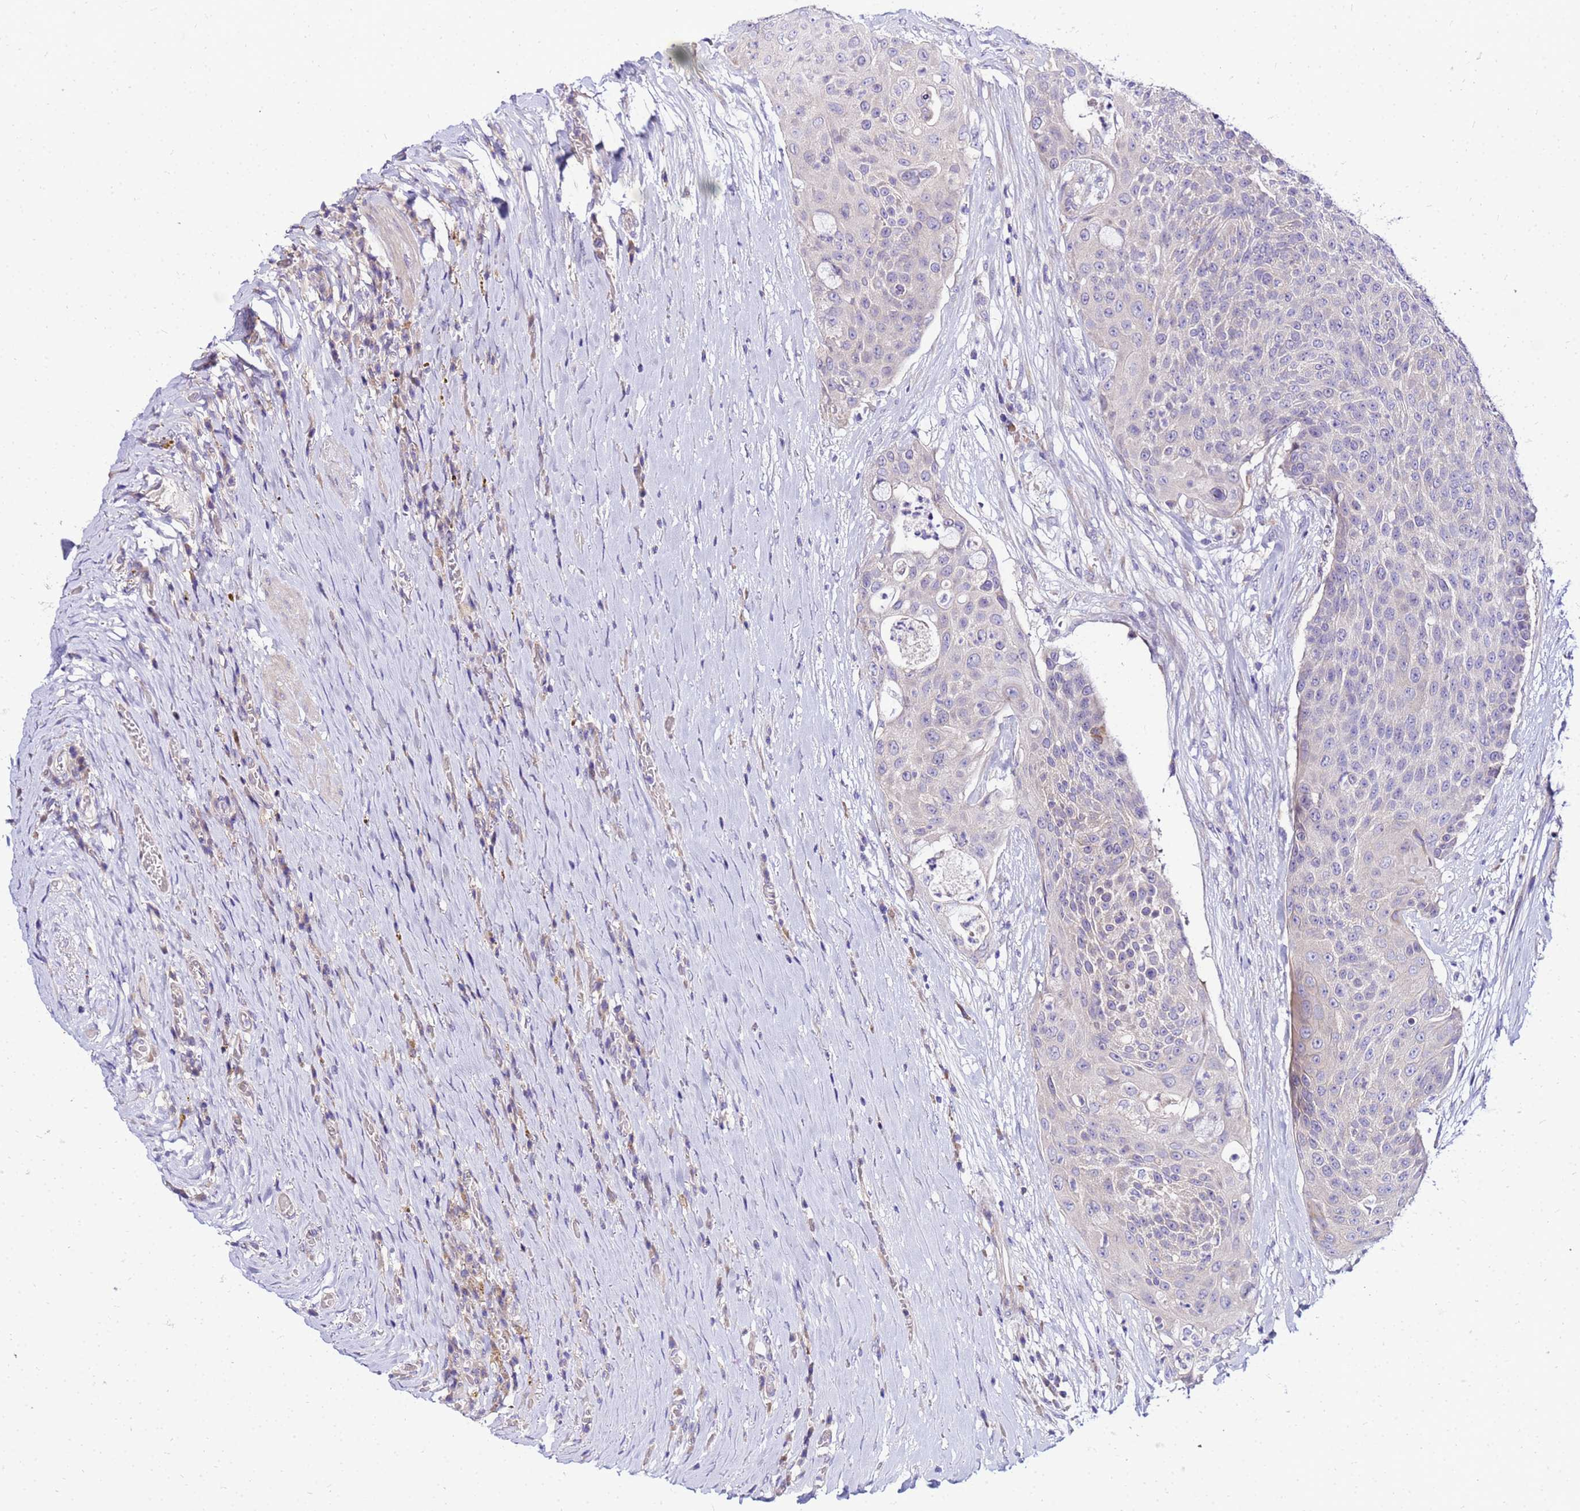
{"staining": {"intensity": "negative", "quantity": "none", "location": "none"}, "tissue": "urothelial cancer", "cell_type": "Tumor cells", "image_type": "cancer", "snomed": [{"axis": "morphology", "description": "Urothelial carcinoma, High grade"}, {"axis": "topography", "description": "Urinary bladder"}], "caption": "Tumor cells are negative for brown protein staining in urothelial cancer.", "gene": "HERC5", "patient": {"sex": "female", "age": 63}}